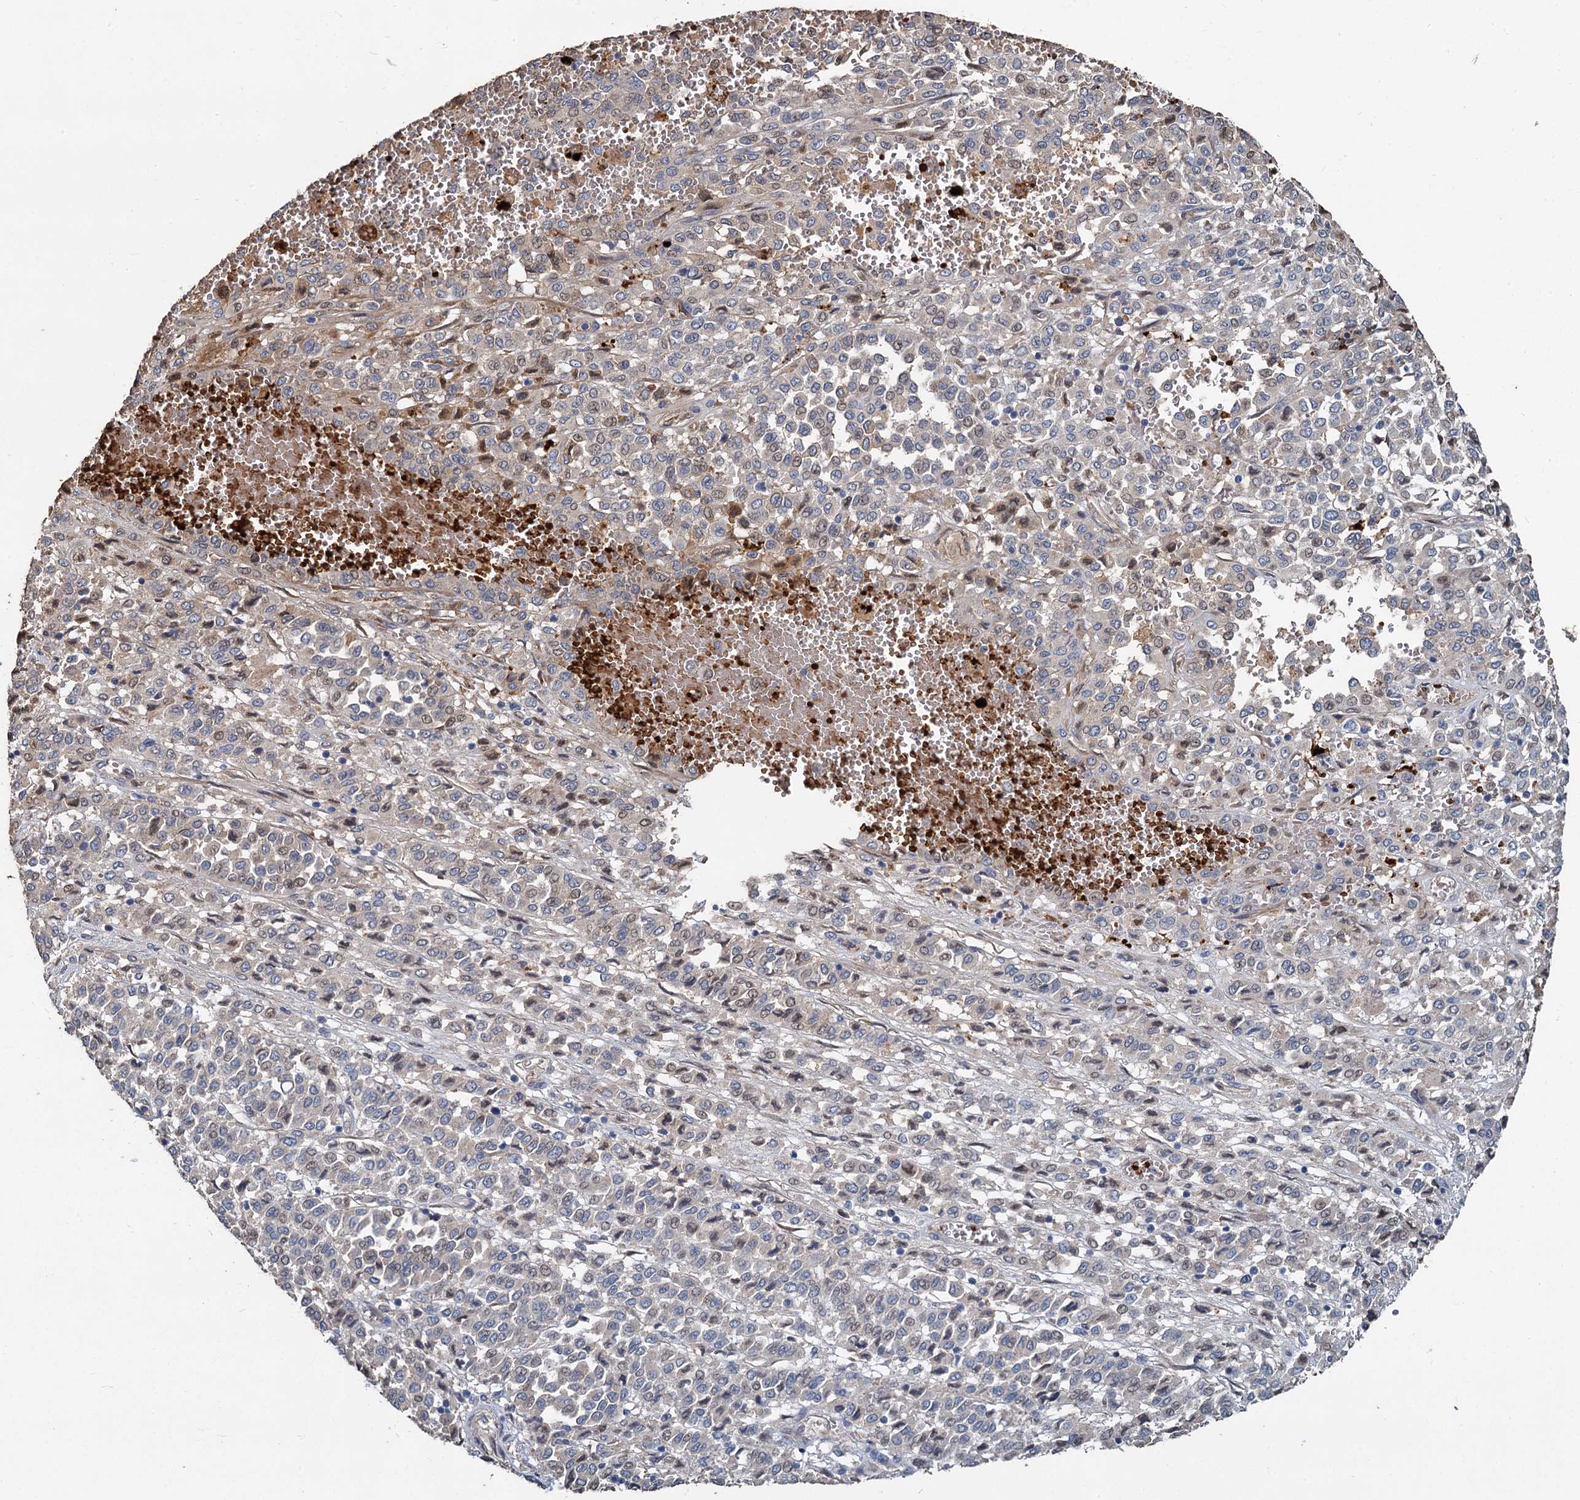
{"staining": {"intensity": "weak", "quantity": "25%-75%", "location": "nuclear"}, "tissue": "melanoma", "cell_type": "Tumor cells", "image_type": "cancer", "snomed": [{"axis": "morphology", "description": "Malignant melanoma, Metastatic site"}, {"axis": "topography", "description": "Pancreas"}], "caption": "The histopathology image displays immunohistochemical staining of melanoma. There is weak nuclear staining is present in approximately 25%-75% of tumor cells.", "gene": "TCTN2", "patient": {"sex": "female", "age": 30}}